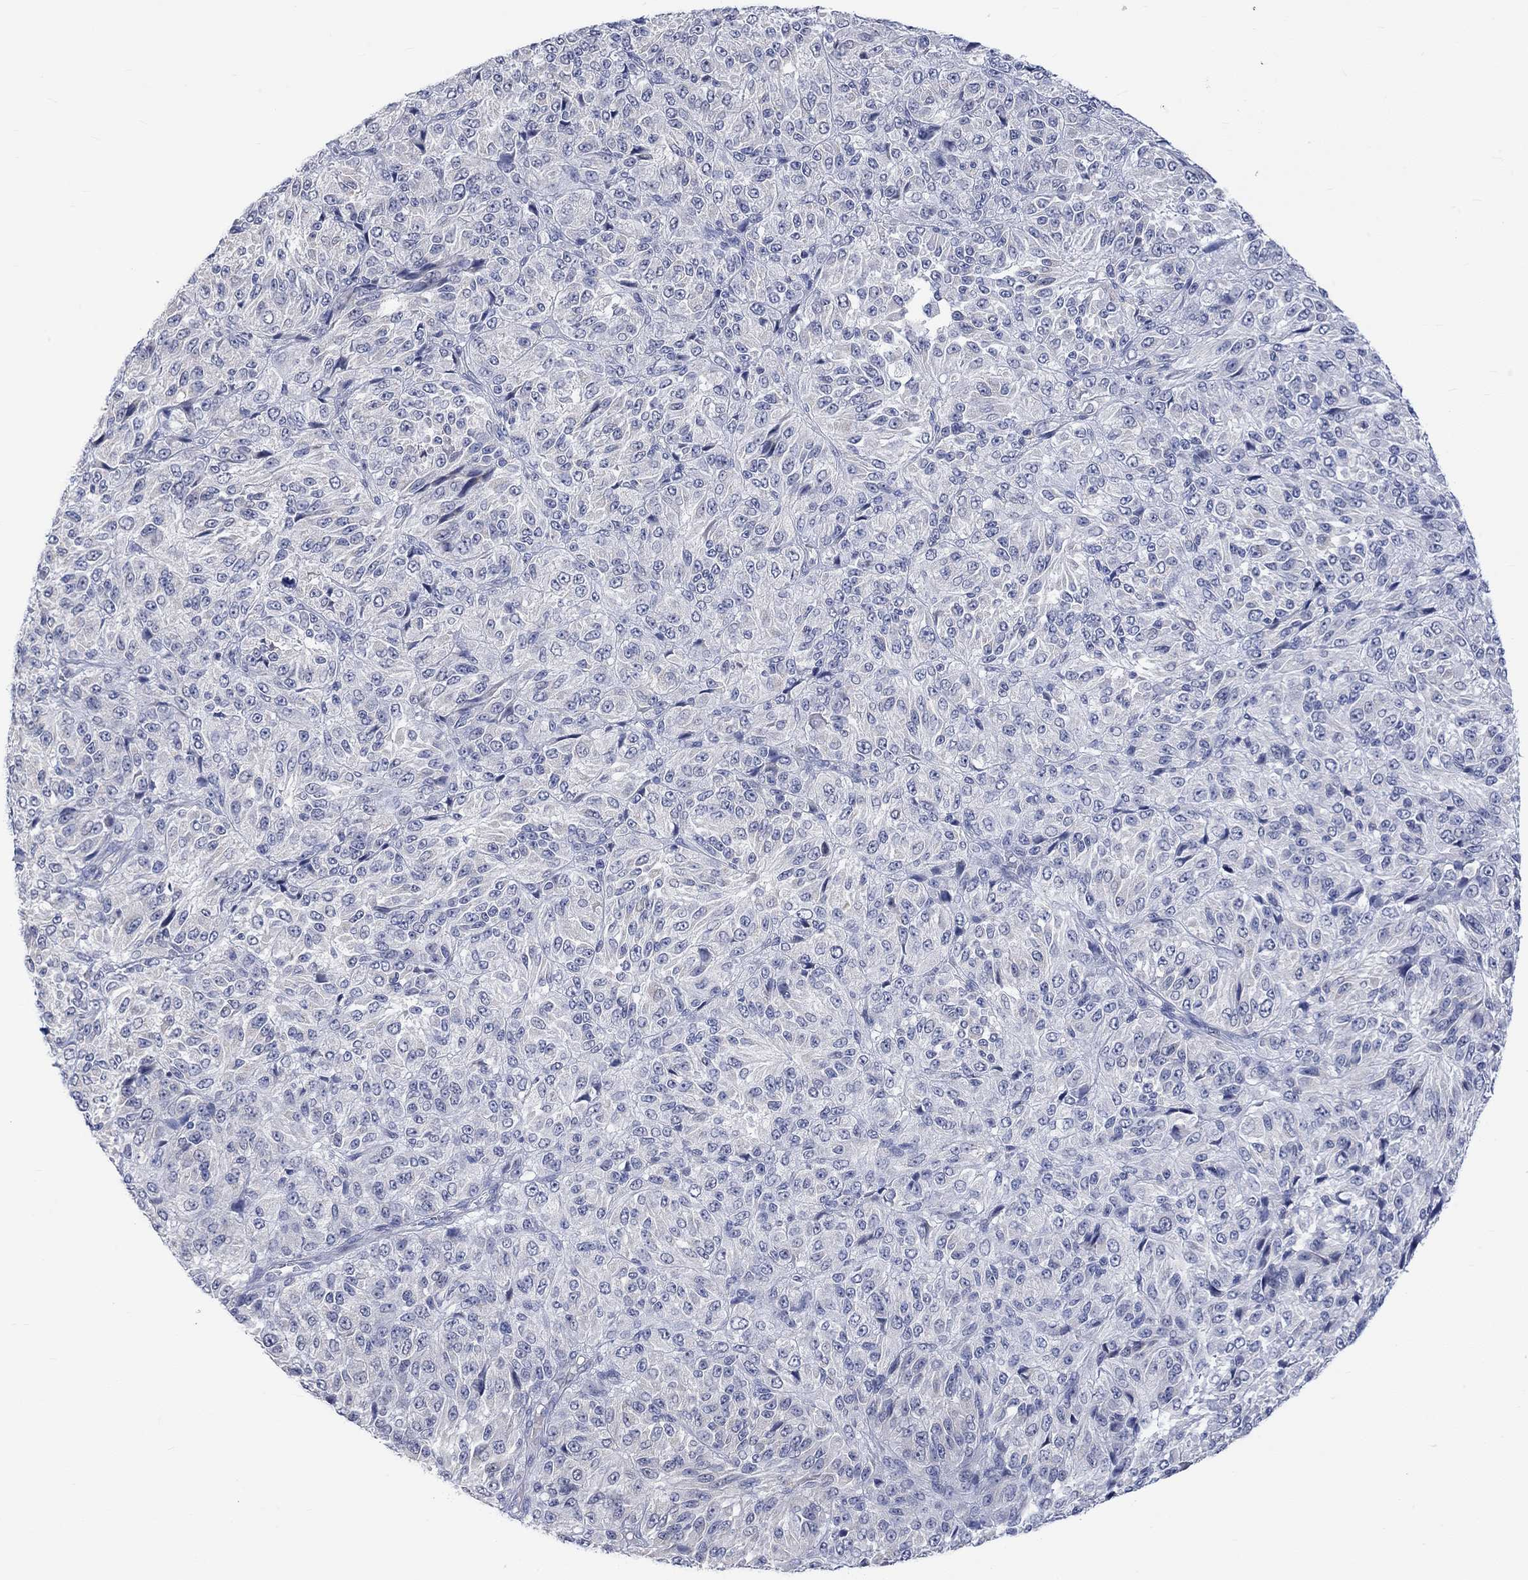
{"staining": {"intensity": "negative", "quantity": "none", "location": "none"}, "tissue": "melanoma", "cell_type": "Tumor cells", "image_type": "cancer", "snomed": [{"axis": "morphology", "description": "Malignant melanoma, Metastatic site"}, {"axis": "topography", "description": "Brain"}], "caption": "A photomicrograph of human melanoma is negative for staining in tumor cells.", "gene": "DCX", "patient": {"sex": "female", "age": 56}}